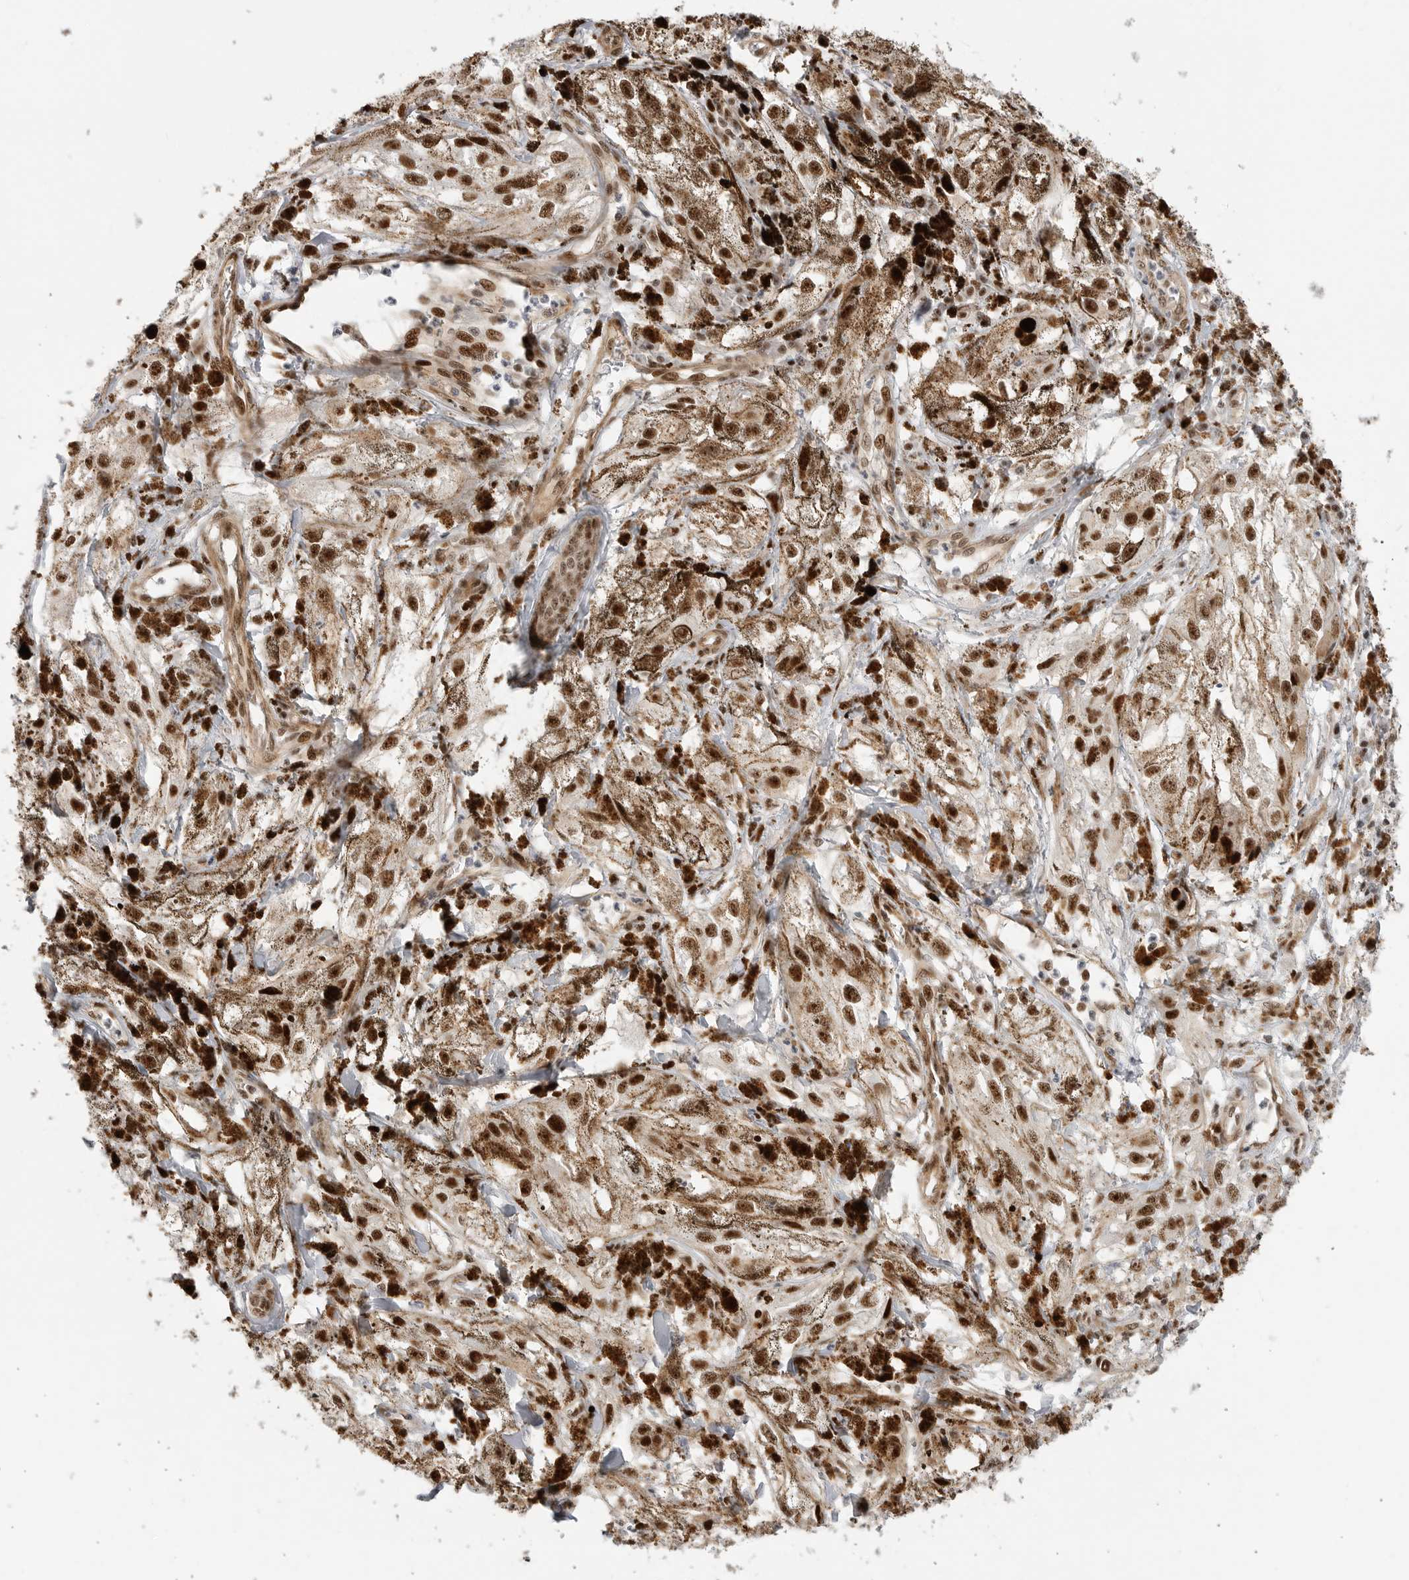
{"staining": {"intensity": "strong", "quantity": ">75%", "location": "cytoplasmic/membranous,nuclear"}, "tissue": "melanoma", "cell_type": "Tumor cells", "image_type": "cancer", "snomed": [{"axis": "morphology", "description": "Malignant melanoma, NOS"}, {"axis": "topography", "description": "Skin"}], "caption": "This photomicrograph displays IHC staining of human malignant melanoma, with high strong cytoplasmic/membranous and nuclear expression in approximately >75% of tumor cells.", "gene": "GPATCH2", "patient": {"sex": "male", "age": 88}}